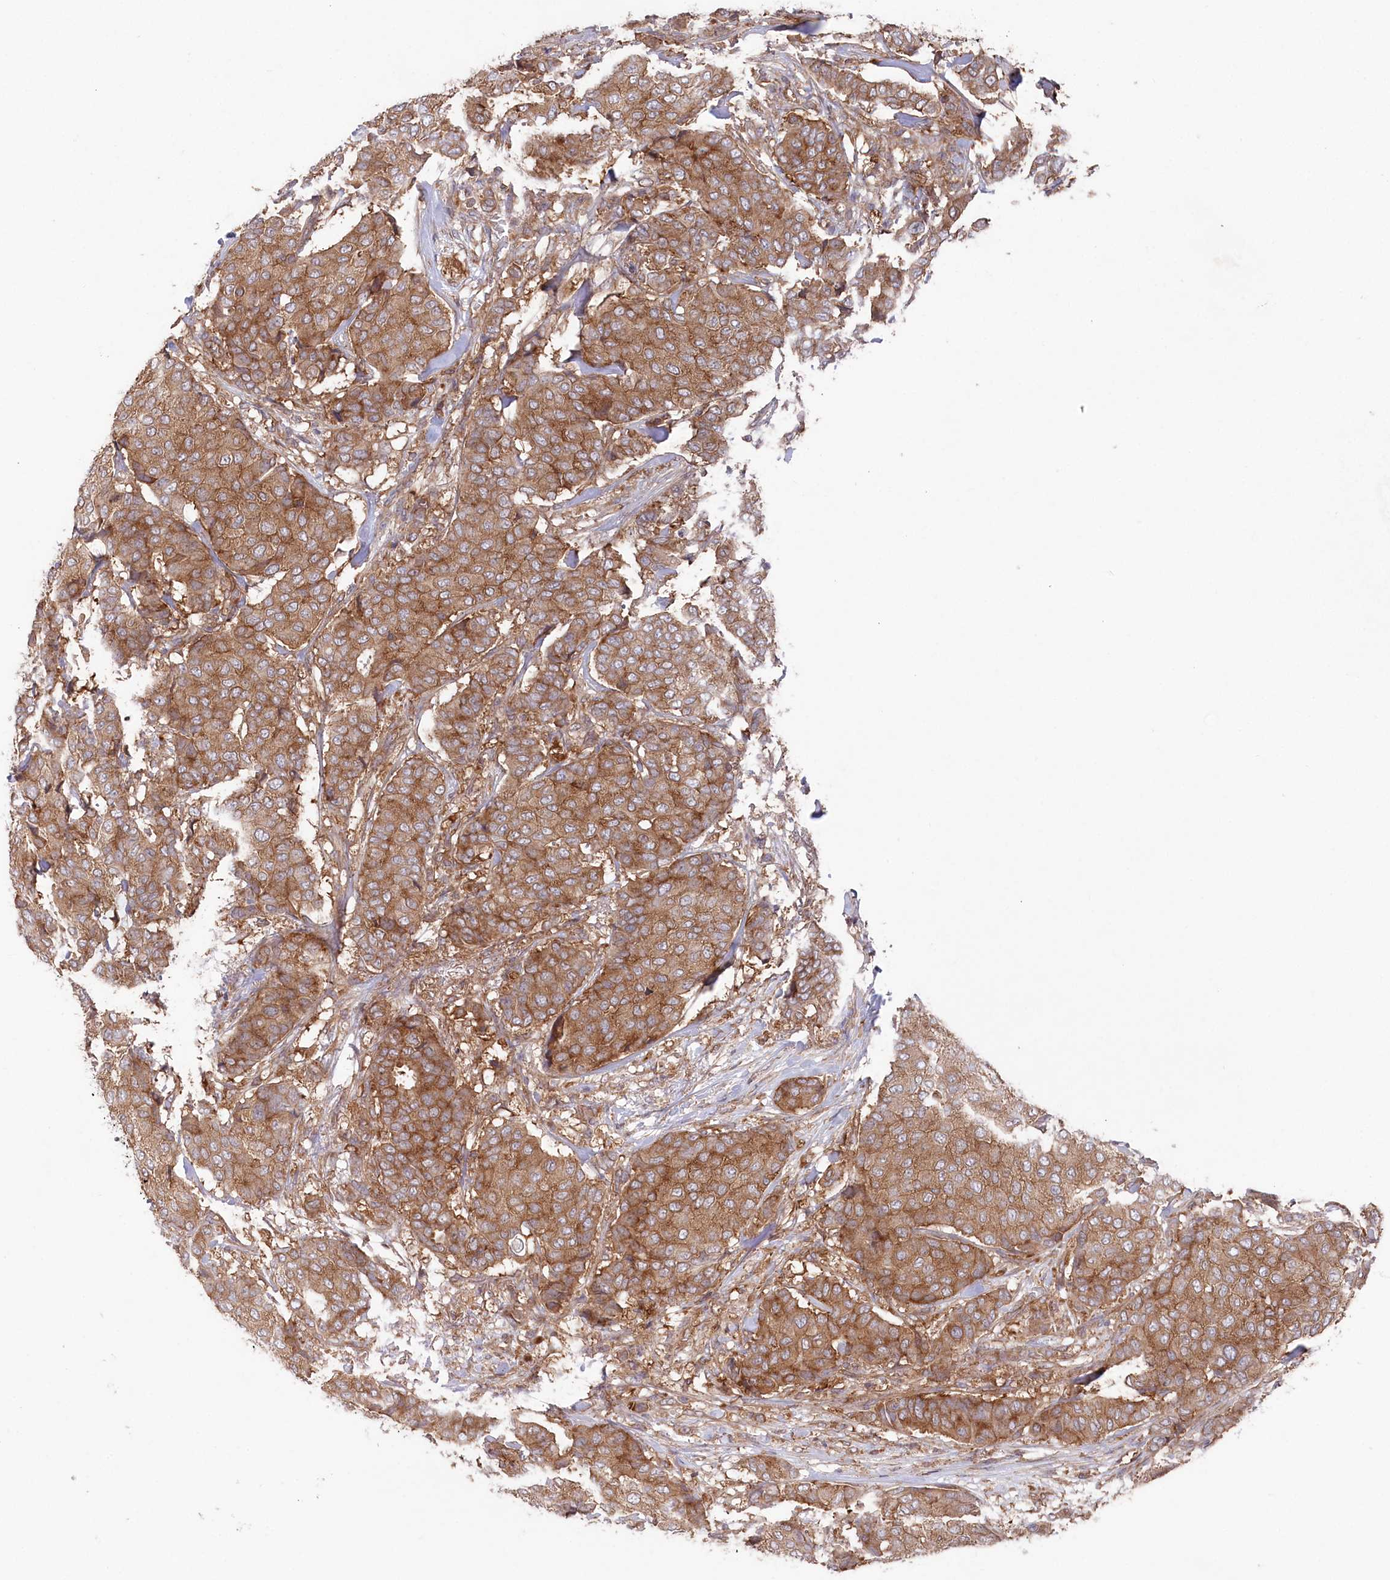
{"staining": {"intensity": "moderate", "quantity": ">75%", "location": "cytoplasmic/membranous"}, "tissue": "breast cancer", "cell_type": "Tumor cells", "image_type": "cancer", "snomed": [{"axis": "morphology", "description": "Duct carcinoma"}, {"axis": "topography", "description": "Breast"}], "caption": "A photomicrograph of breast infiltrating ductal carcinoma stained for a protein displays moderate cytoplasmic/membranous brown staining in tumor cells.", "gene": "PPP1R21", "patient": {"sex": "female", "age": 75}}